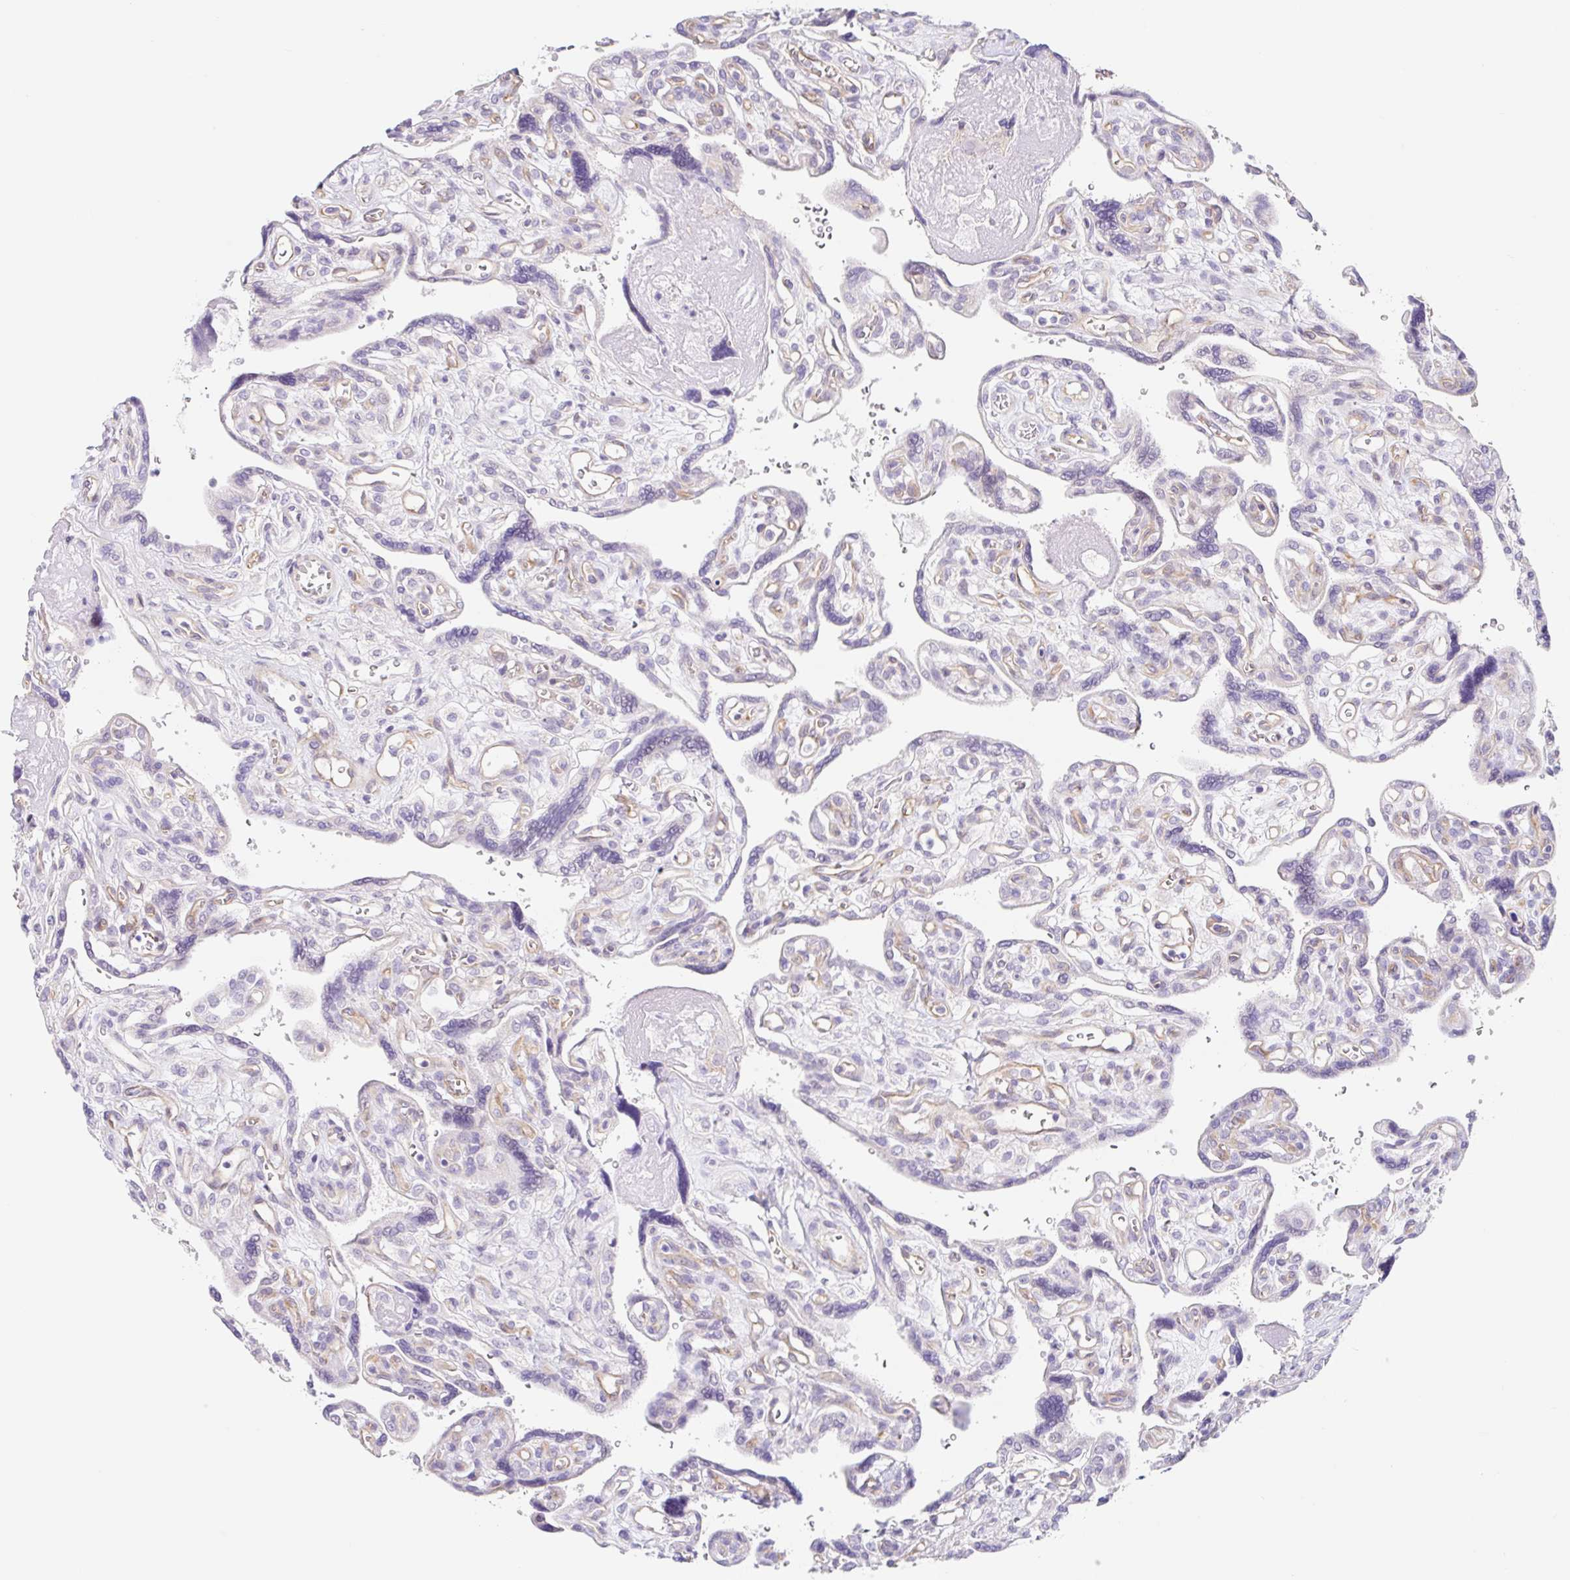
{"staining": {"intensity": "negative", "quantity": "none", "location": "none"}, "tissue": "placenta", "cell_type": "Decidual cells", "image_type": "normal", "snomed": [{"axis": "morphology", "description": "Normal tissue, NOS"}, {"axis": "topography", "description": "Placenta"}], "caption": "This micrograph is of benign placenta stained with IHC to label a protein in brown with the nuclei are counter-stained blue. There is no staining in decidual cells.", "gene": "DCAF17", "patient": {"sex": "female", "age": 39}}